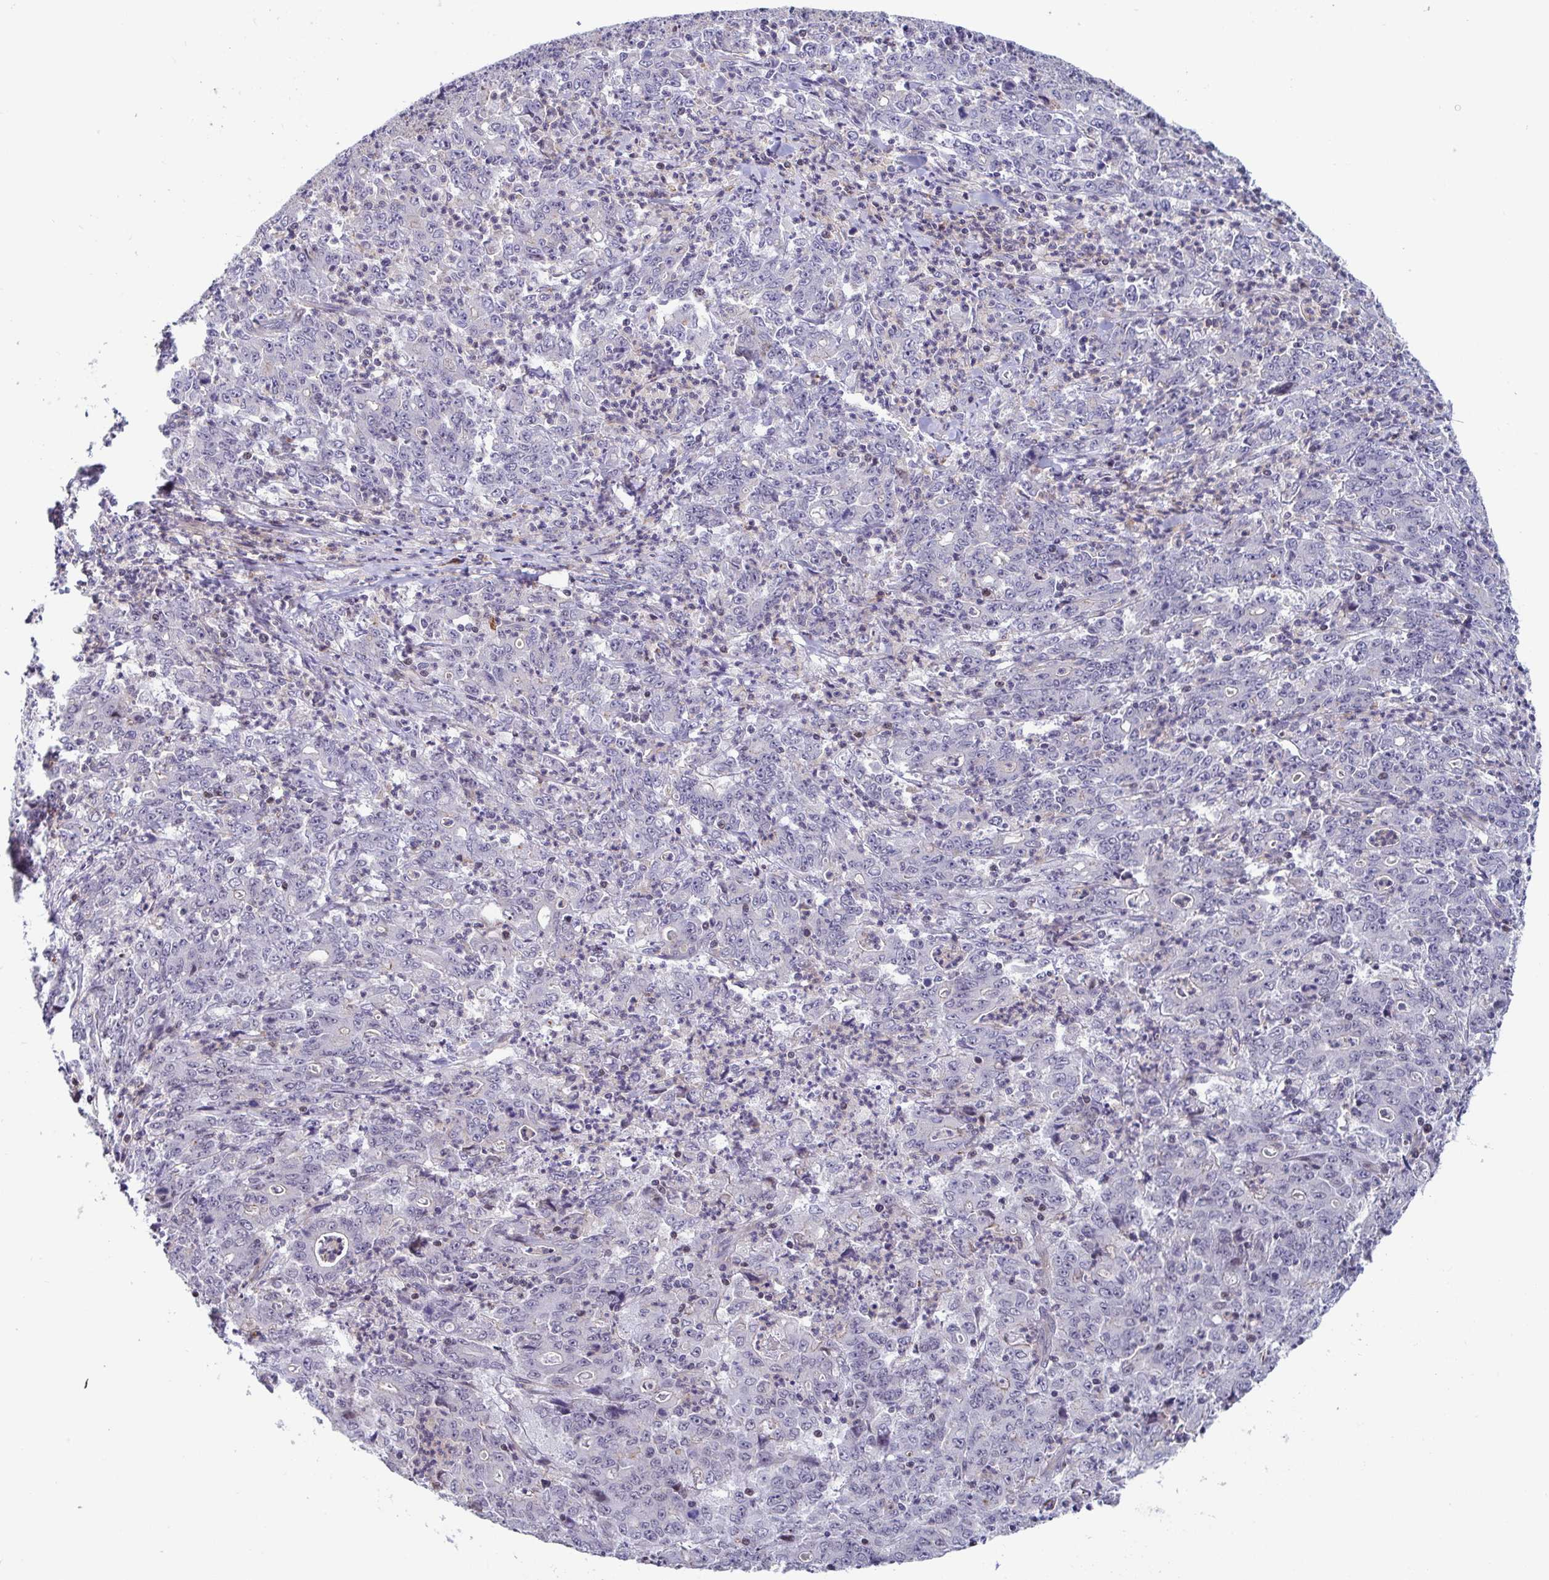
{"staining": {"intensity": "negative", "quantity": "none", "location": "none"}, "tissue": "stomach cancer", "cell_type": "Tumor cells", "image_type": "cancer", "snomed": [{"axis": "morphology", "description": "Adenocarcinoma, NOS"}, {"axis": "topography", "description": "Stomach, lower"}], "caption": "High magnification brightfield microscopy of stomach cancer stained with DAB (3,3'-diaminobenzidine) (brown) and counterstained with hematoxylin (blue): tumor cells show no significant staining.", "gene": "WDR72", "patient": {"sex": "female", "age": 71}}